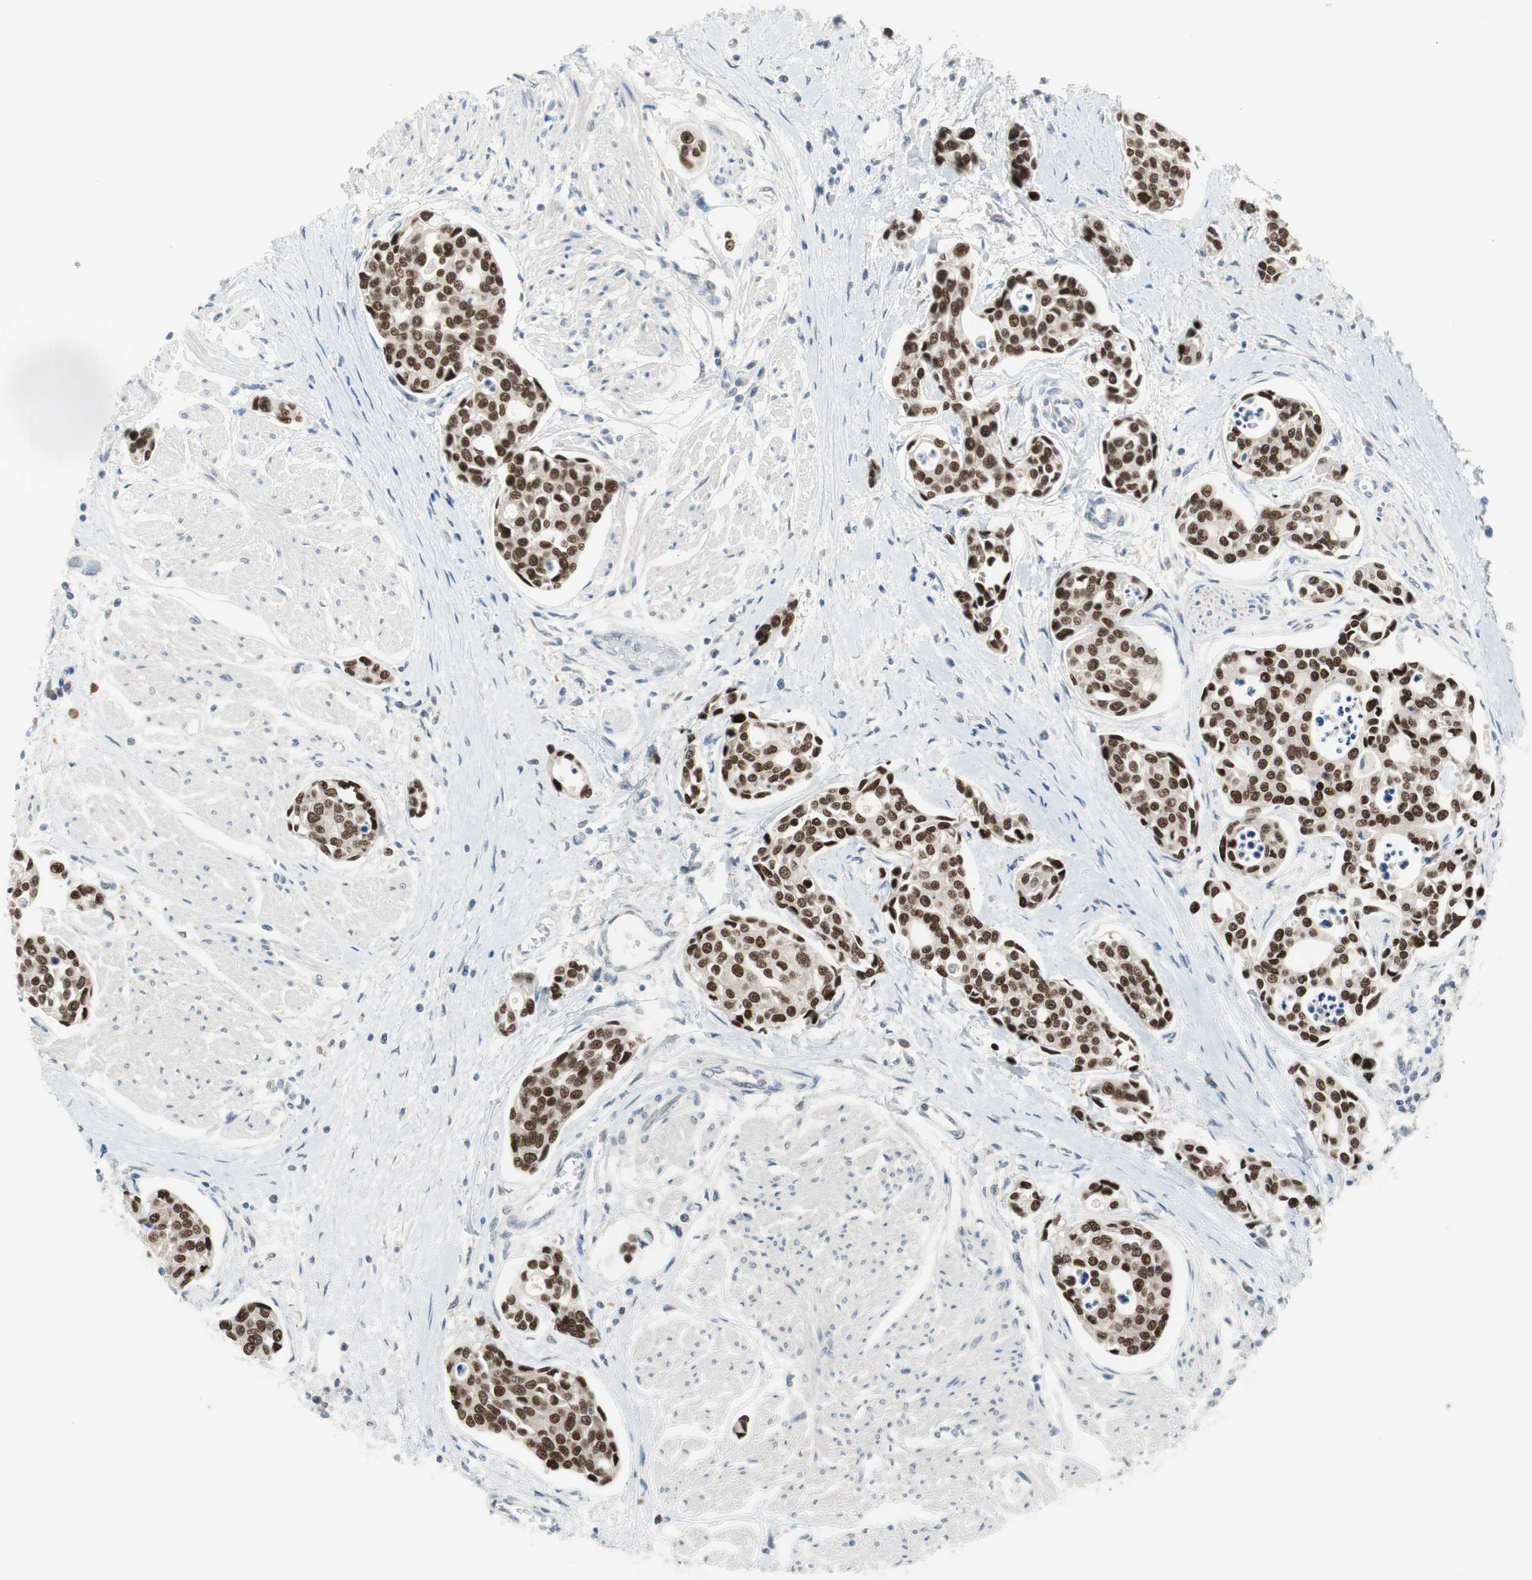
{"staining": {"intensity": "strong", "quantity": ">75%", "location": "nuclear"}, "tissue": "urothelial cancer", "cell_type": "Tumor cells", "image_type": "cancer", "snomed": [{"axis": "morphology", "description": "Urothelial carcinoma, High grade"}, {"axis": "topography", "description": "Urinary bladder"}], "caption": "An immunohistochemistry (IHC) photomicrograph of neoplastic tissue is shown. Protein staining in brown labels strong nuclear positivity in urothelial cancer within tumor cells.", "gene": "GRHL1", "patient": {"sex": "male", "age": 78}}